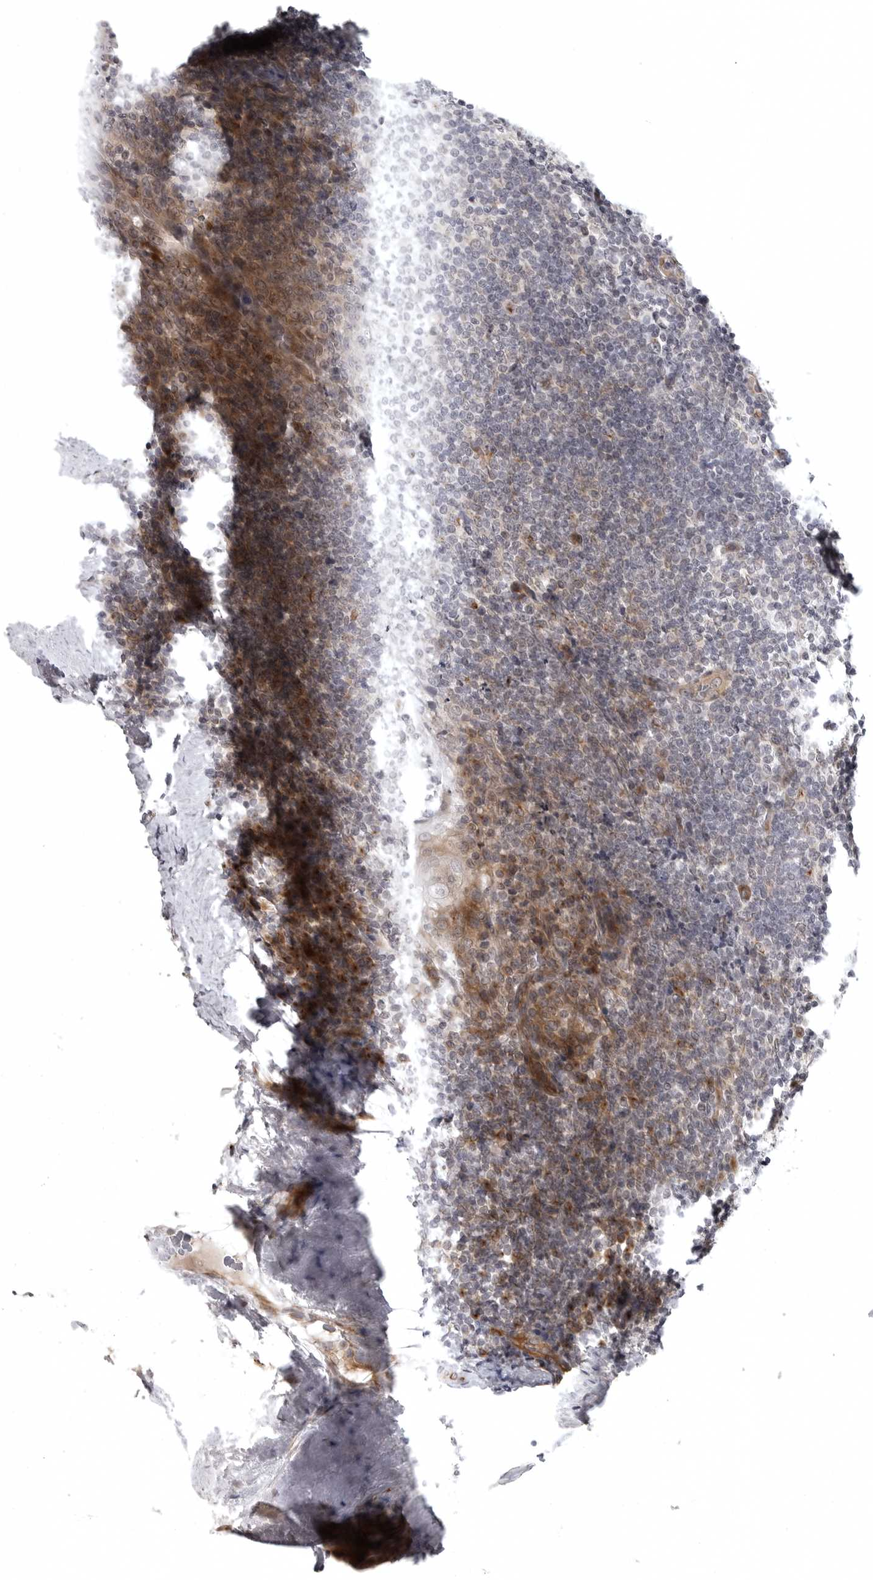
{"staining": {"intensity": "moderate", "quantity": ">75%", "location": "cytoplasmic/membranous"}, "tissue": "tonsil", "cell_type": "Germinal center cells", "image_type": "normal", "snomed": [{"axis": "morphology", "description": "Normal tissue, NOS"}, {"axis": "topography", "description": "Tonsil"}], "caption": "Moderate cytoplasmic/membranous expression for a protein is seen in approximately >75% of germinal center cells of benign tonsil using immunohistochemistry (IHC).", "gene": "CD300LD", "patient": {"sex": "male", "age": 37}}